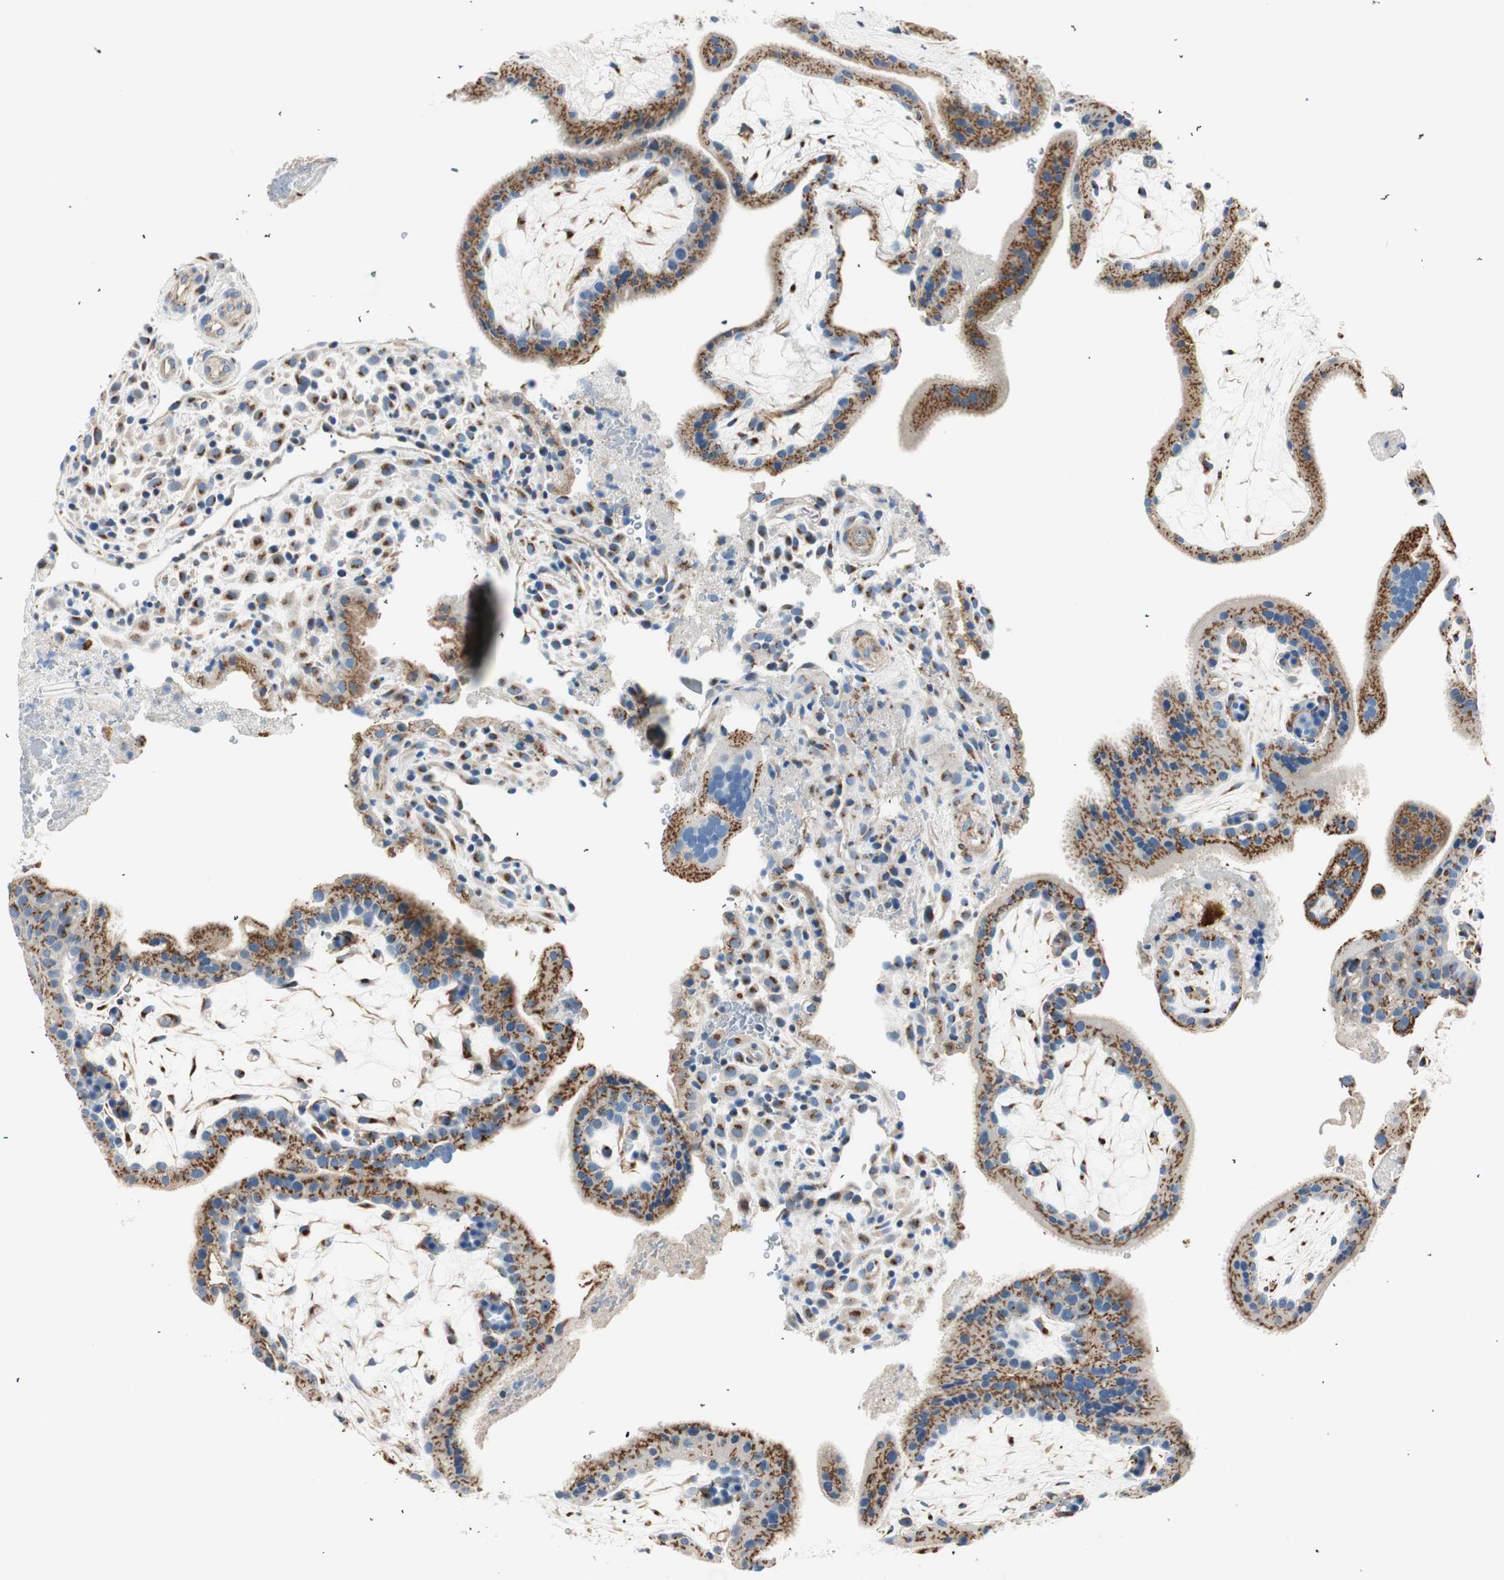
{"staining": {"intensity": "strong", "quantity": "25%-75%", "location": "cytoplasmic/membranous"}, "tissue": "placenta", "cell_type": "Decidual cells", "image_type": "normal", "snomed": [{"axis": "morphology", "description": "Normal tissue, NOS"}, {"axis": "topography", "description": "Placenta"}], "caption": "High-power microscopy captured an immunohistochemistry micrograph of normal placenta, revealing strong cytoplasmic/membranous positivity in approximately 25%-75% of decidual cells. The protein is stained brown, and the nuclei are stained in blue (DAB IHC with brightfield microscopy, high magnification).", "gene": "TMF1", "patient": {"sex": "female", "age": 19}}